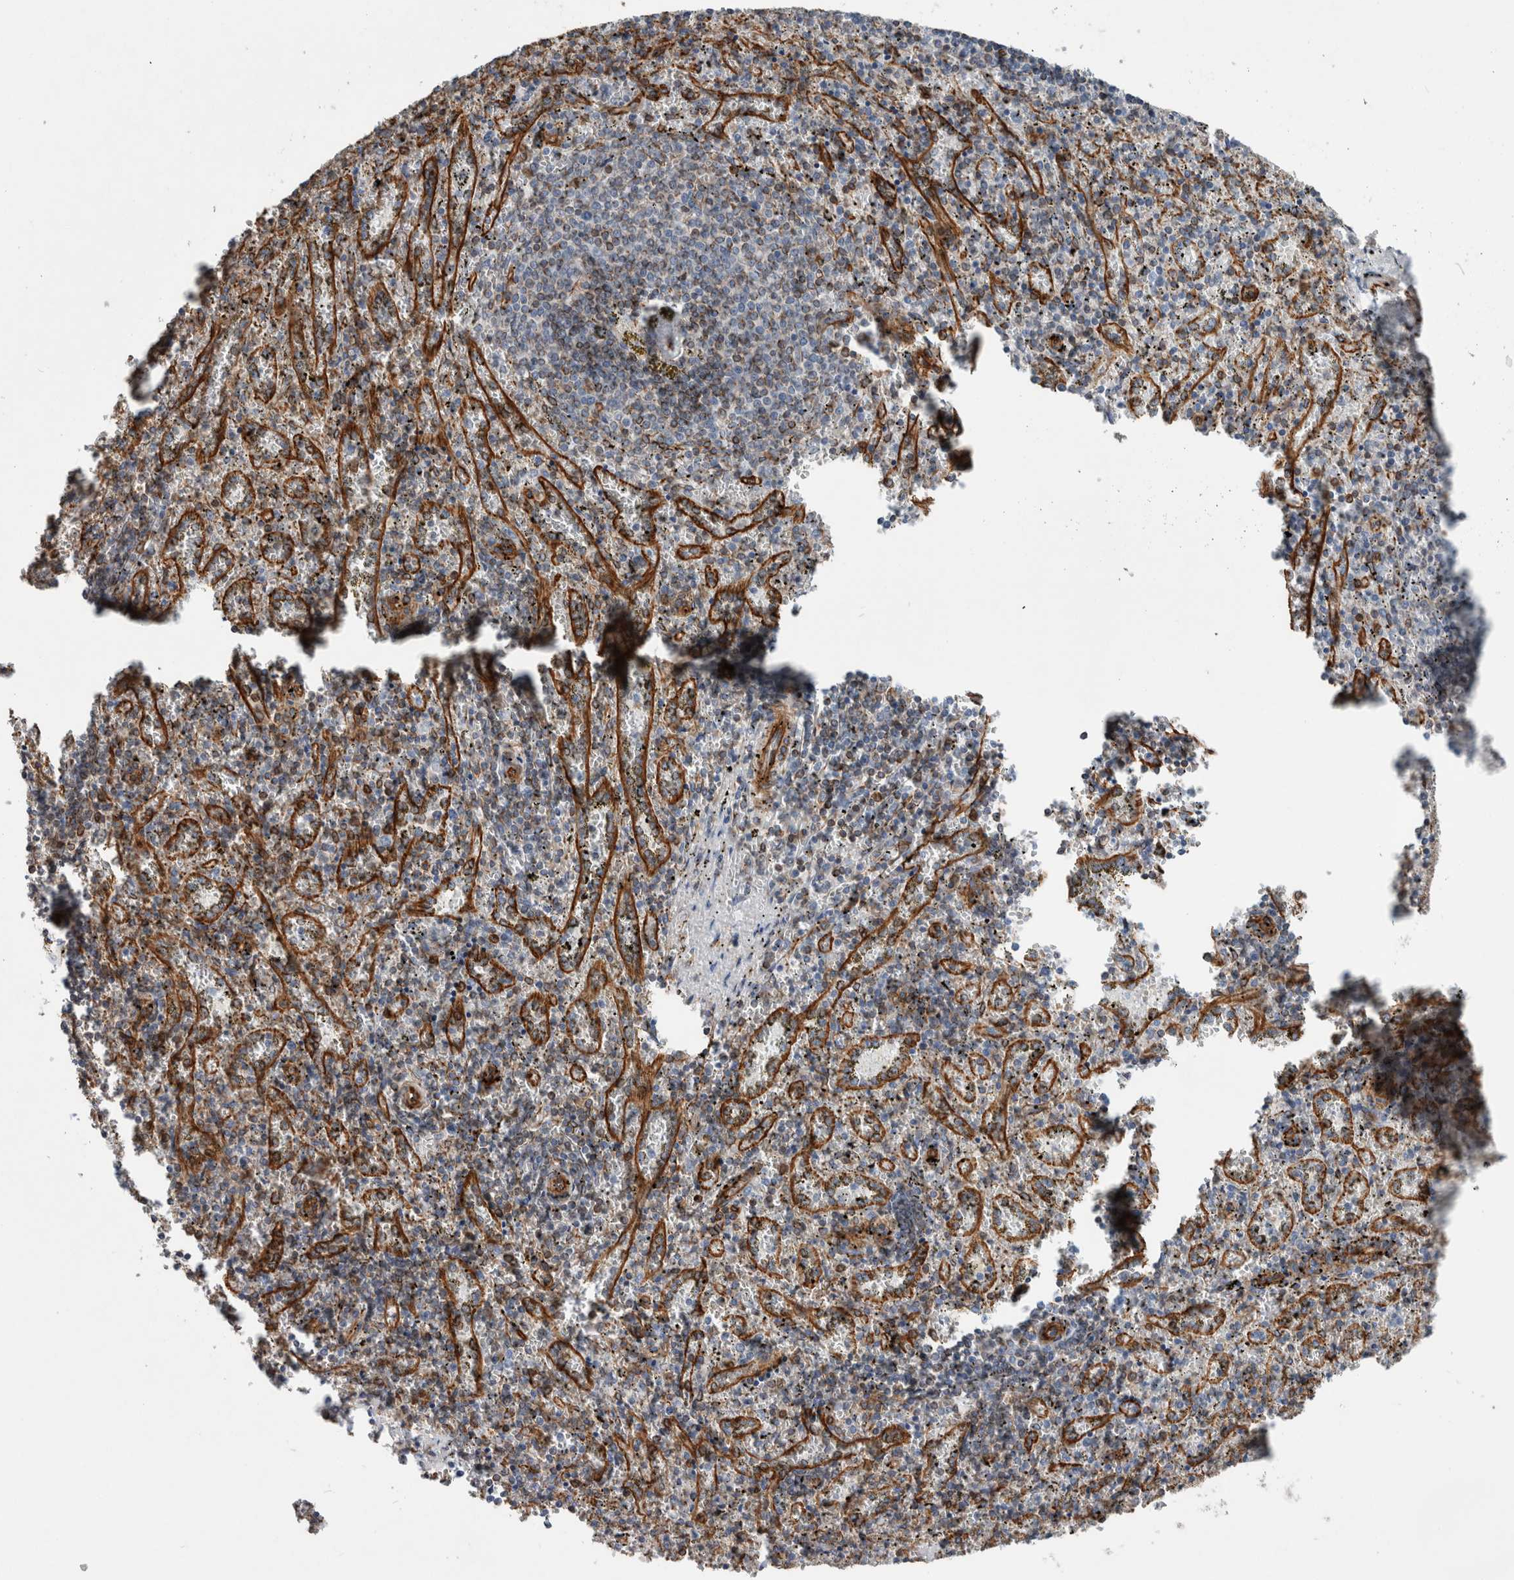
{"staining": {"intensity": "negative", "quantity": "none", "location": "none"}, "tissue": "spleen", "cell_type": "Cells in red pulp", "image_type": "normal", "snomed": [{"axis": "morphology", "description": "Normal tissue, NOS"}, {"axis": "topography", "description": "Spleen"}], "caption": "Immunohistochemistry (IHC) of benign human spleen shows no positivity in cells in red pulp.", "gene": "PLEC", "patient": {"sex": "male", "age": 11}}